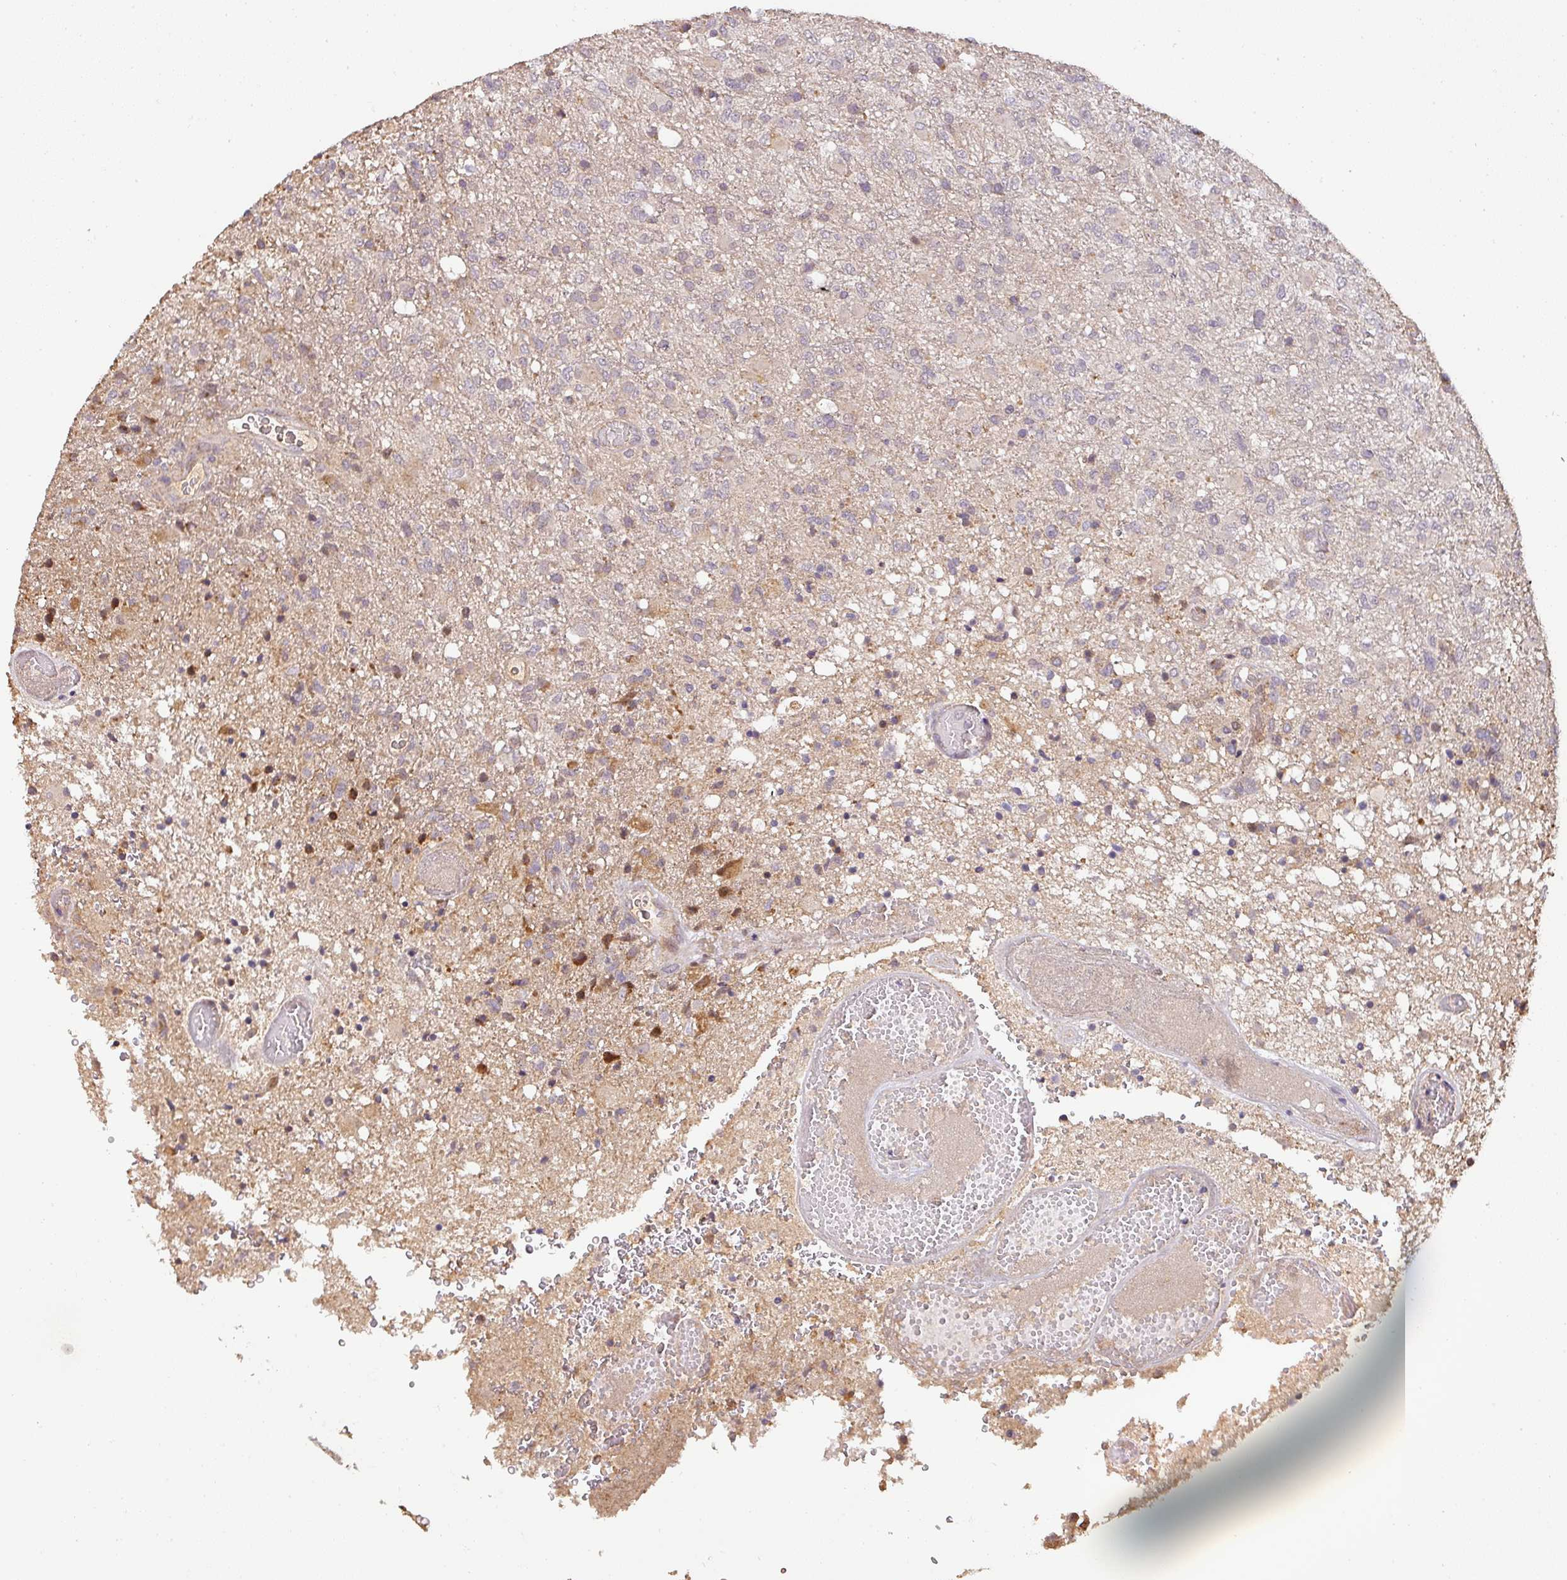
{"staining": {"intensity": "negative", "quantity": "none", "location": "none"}, "tissue": "glioma", "cell_type": "Tumor cells", "image_type": "cancer", "snomed": [{"axis": "morphology", "description": "Glioma, malignant, High grade"}, {"axis": "topography", "description": "Brain"}], "caption": "DAB immunohistochemical staining of human glioma exhibits no significant staining in tumor cells.", "gene": "BPIFB3", "patient": {"sex": "female", "age": 74}}